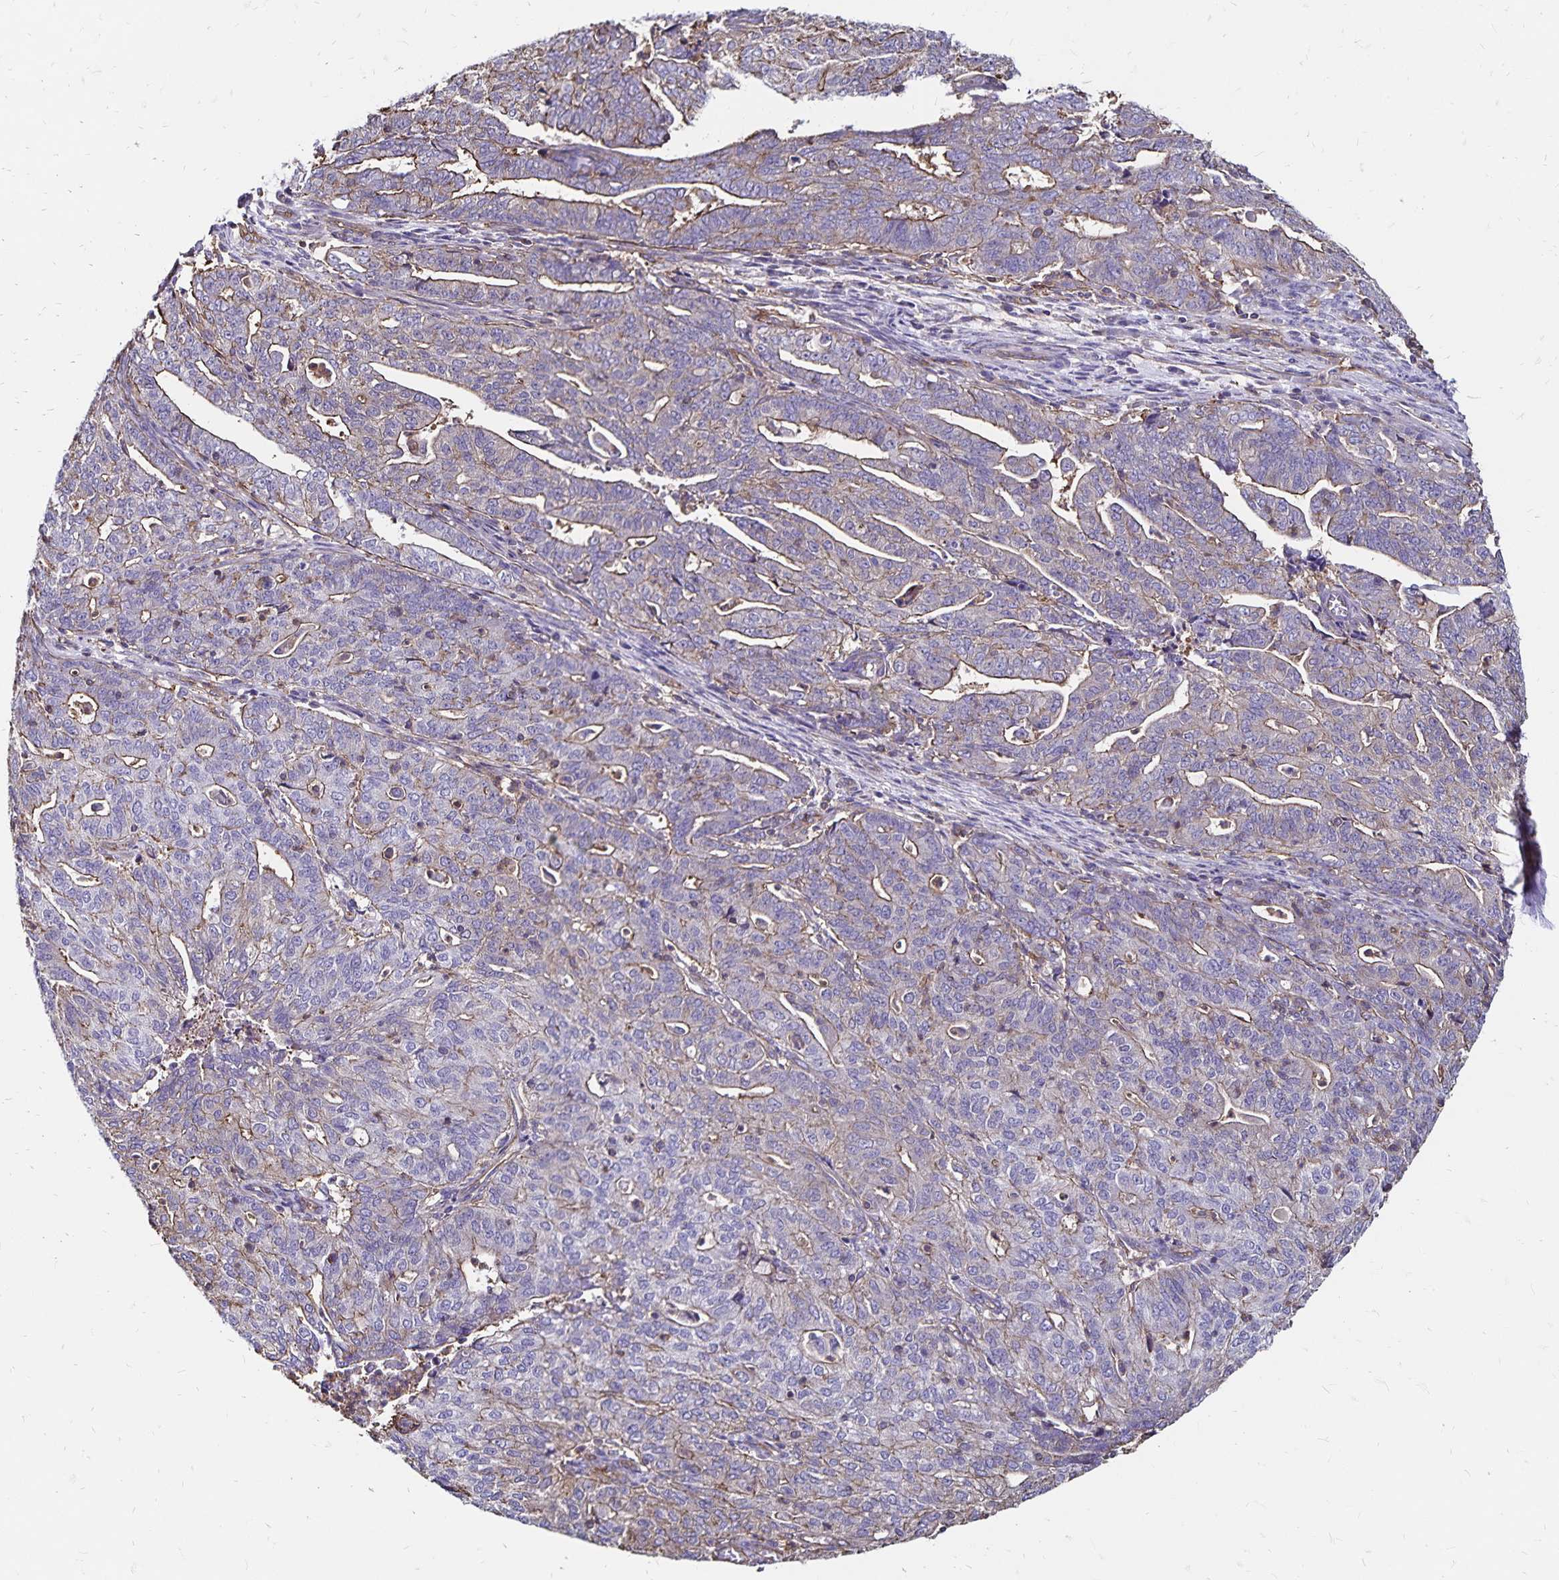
{"staining": {"intensity": "weak", "quantity": "25%-75%", "location": "cytoplasmic/membranous"}, "tissue": "endometrial cancer", "cell_type": "Tumor cells", "image_type": "cancer", "snomed": [{"axis": "morphology", "description": "Adenocarcinoma, NOS"}, {"axis": "topography", "description": "Endometrium"}], "caption": "Immunohistochemical staining of endometrial cancer exhibits low levels of weak cytoplasmic/membranous protein expression in about 25%-75% of tumor cells.", "gene": "RPRML", "patient": {"sex": "female", "age": 82}}